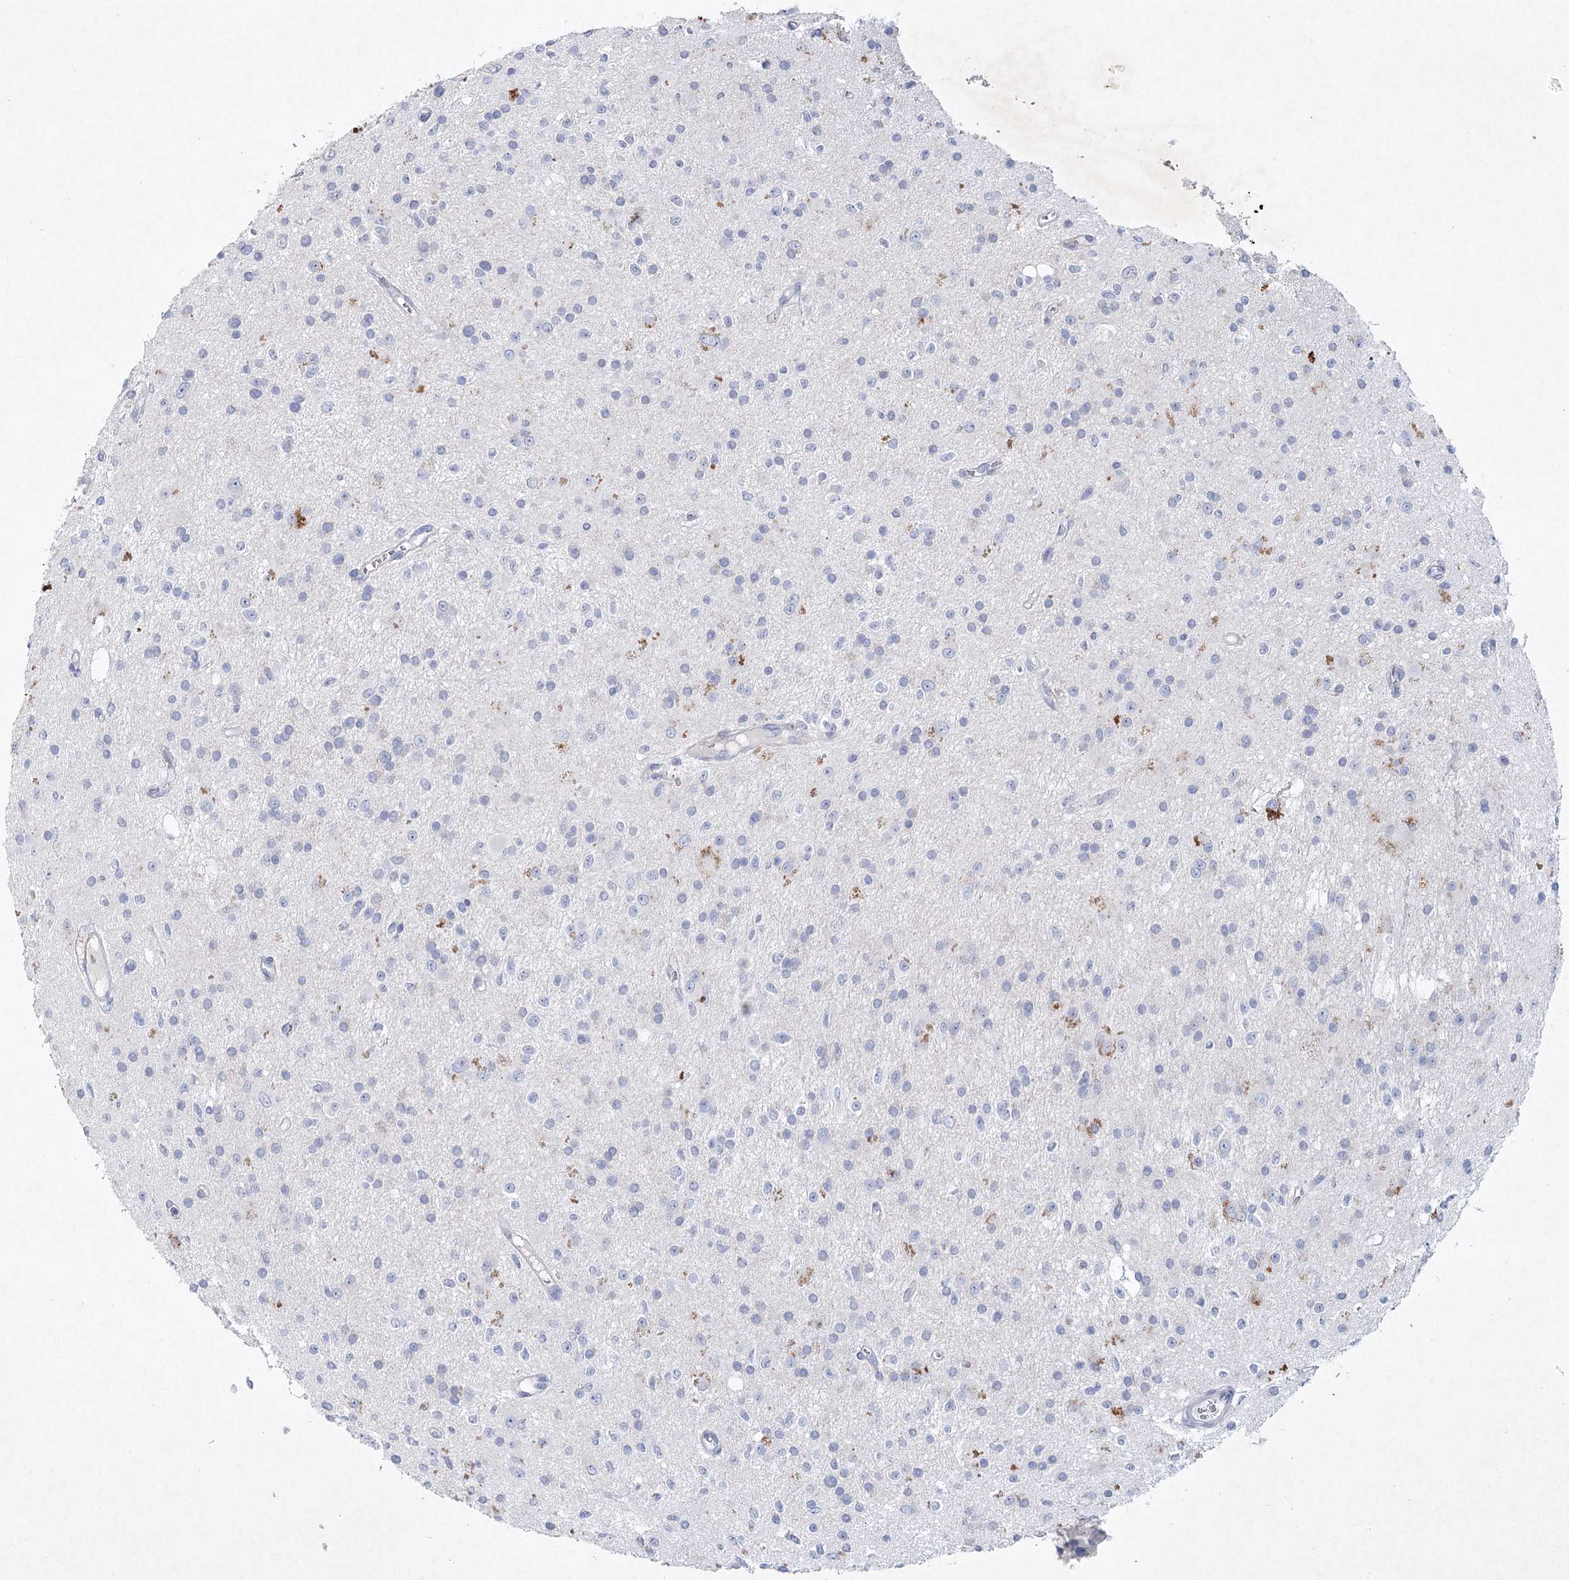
{"staining": {"intensity": "negative", "quantity": "none", "location": "none"}, "tissue": "glioma", "cell_type": "Tumor cells", "image_type": "cancer", "snomed": [{"axis": "morphology", "description": "Glioma, malignant, High grade"}, {"axis": "topography", "description": "Brain"}], "caption": "Glioma stained for a protein using immunohistochemistry (IHC) demonstrates no positivity tumor cells.", "gene": "MAP3K13", "patient": {"sex": "male", "age": 34}}